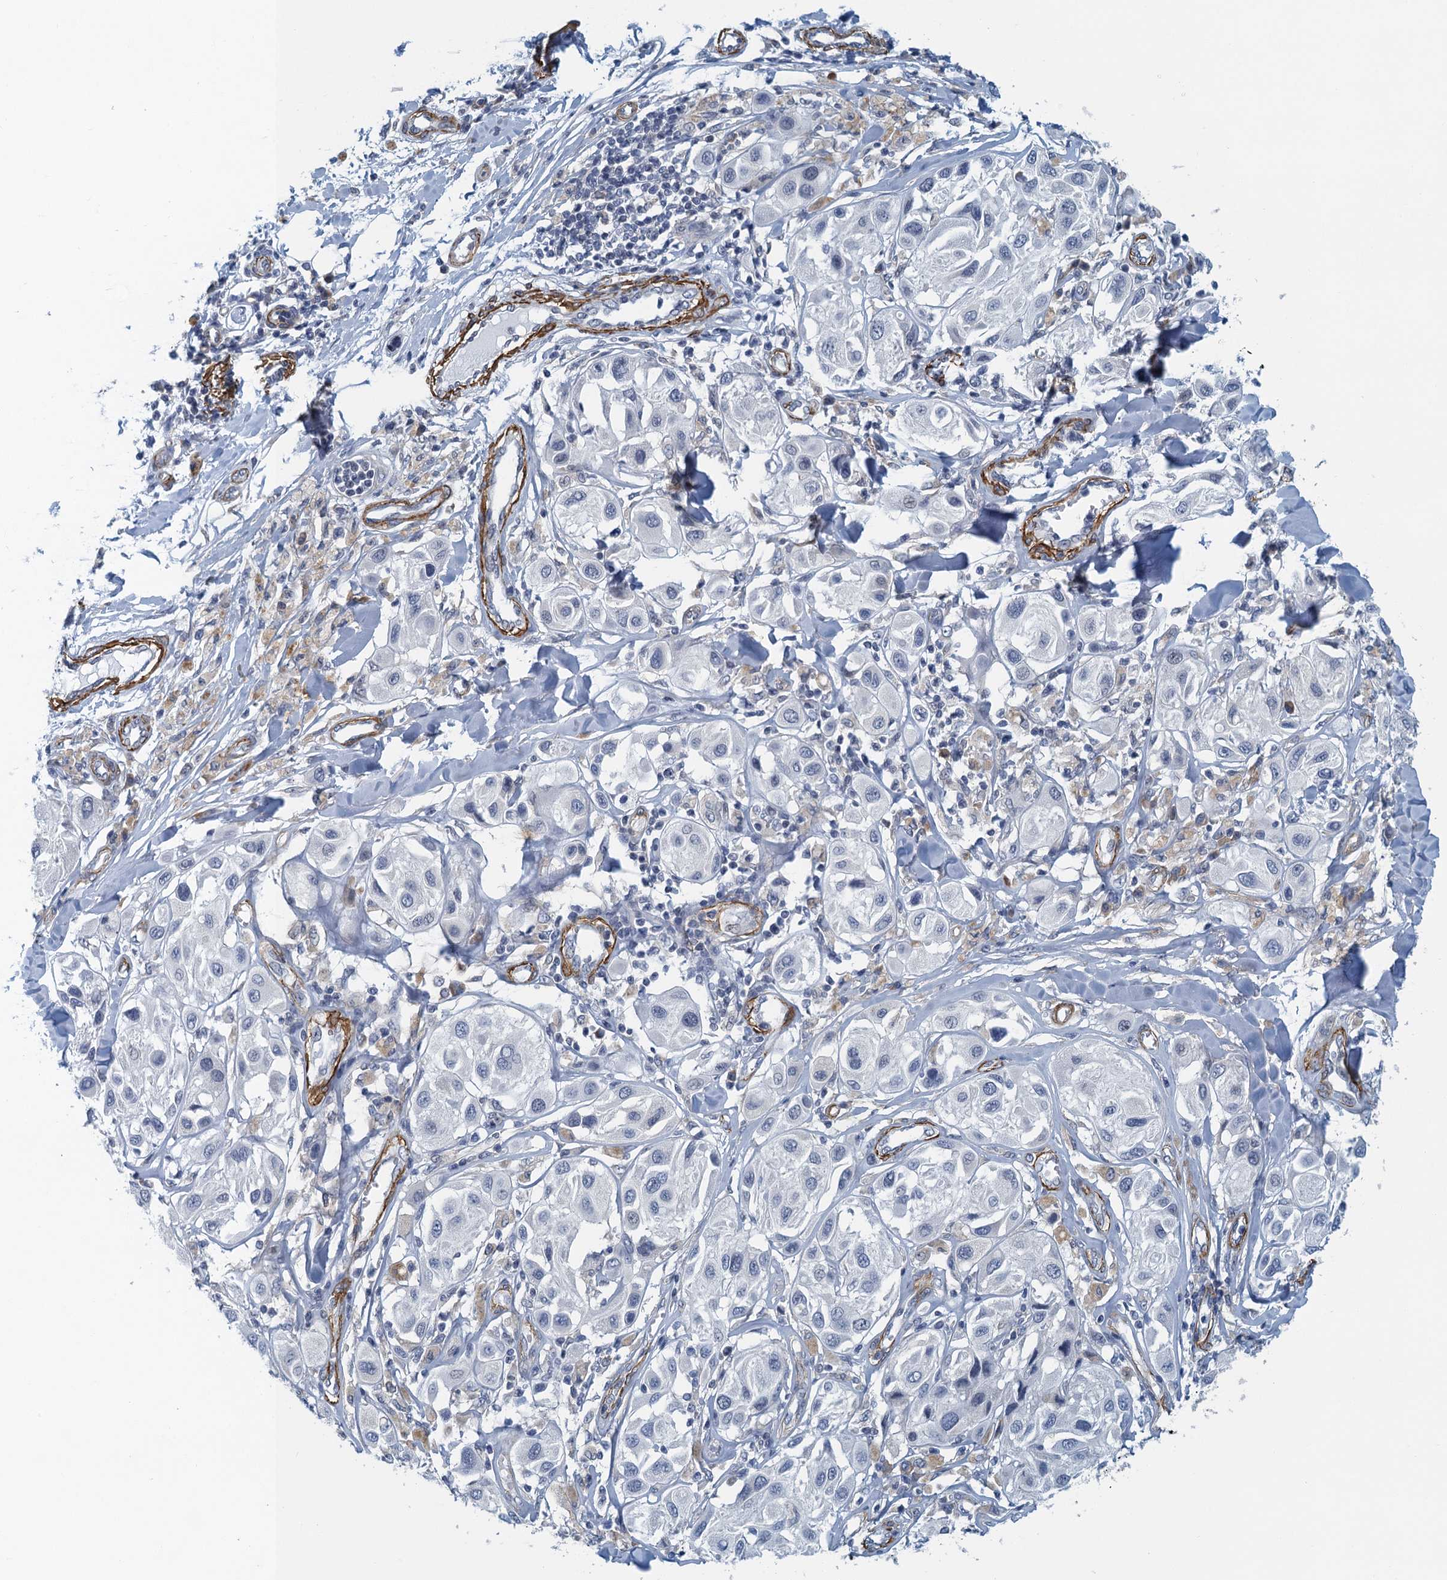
{"staining": {"intensity": "negative", "quantity": "none", "location": "none"}, "tissue": "melanoma", "cell_type": "Tumor cells", "image_type": "cancer", "snomed": [{"axis": "morphology", "description": "Malignant melanoma, Metastatic site"}, {"axis": "topography", "description": "Skin"}], "caption": "IHC histopathology image of neoplastic tissue: human malignant melanoma (metastatic site) stained with DAB (3,3'-diaminobenzidine) reveals no significant protein expression in tumor cells.", "gene": "ALG2", "patient": {"sex": "male", "age": 41}}